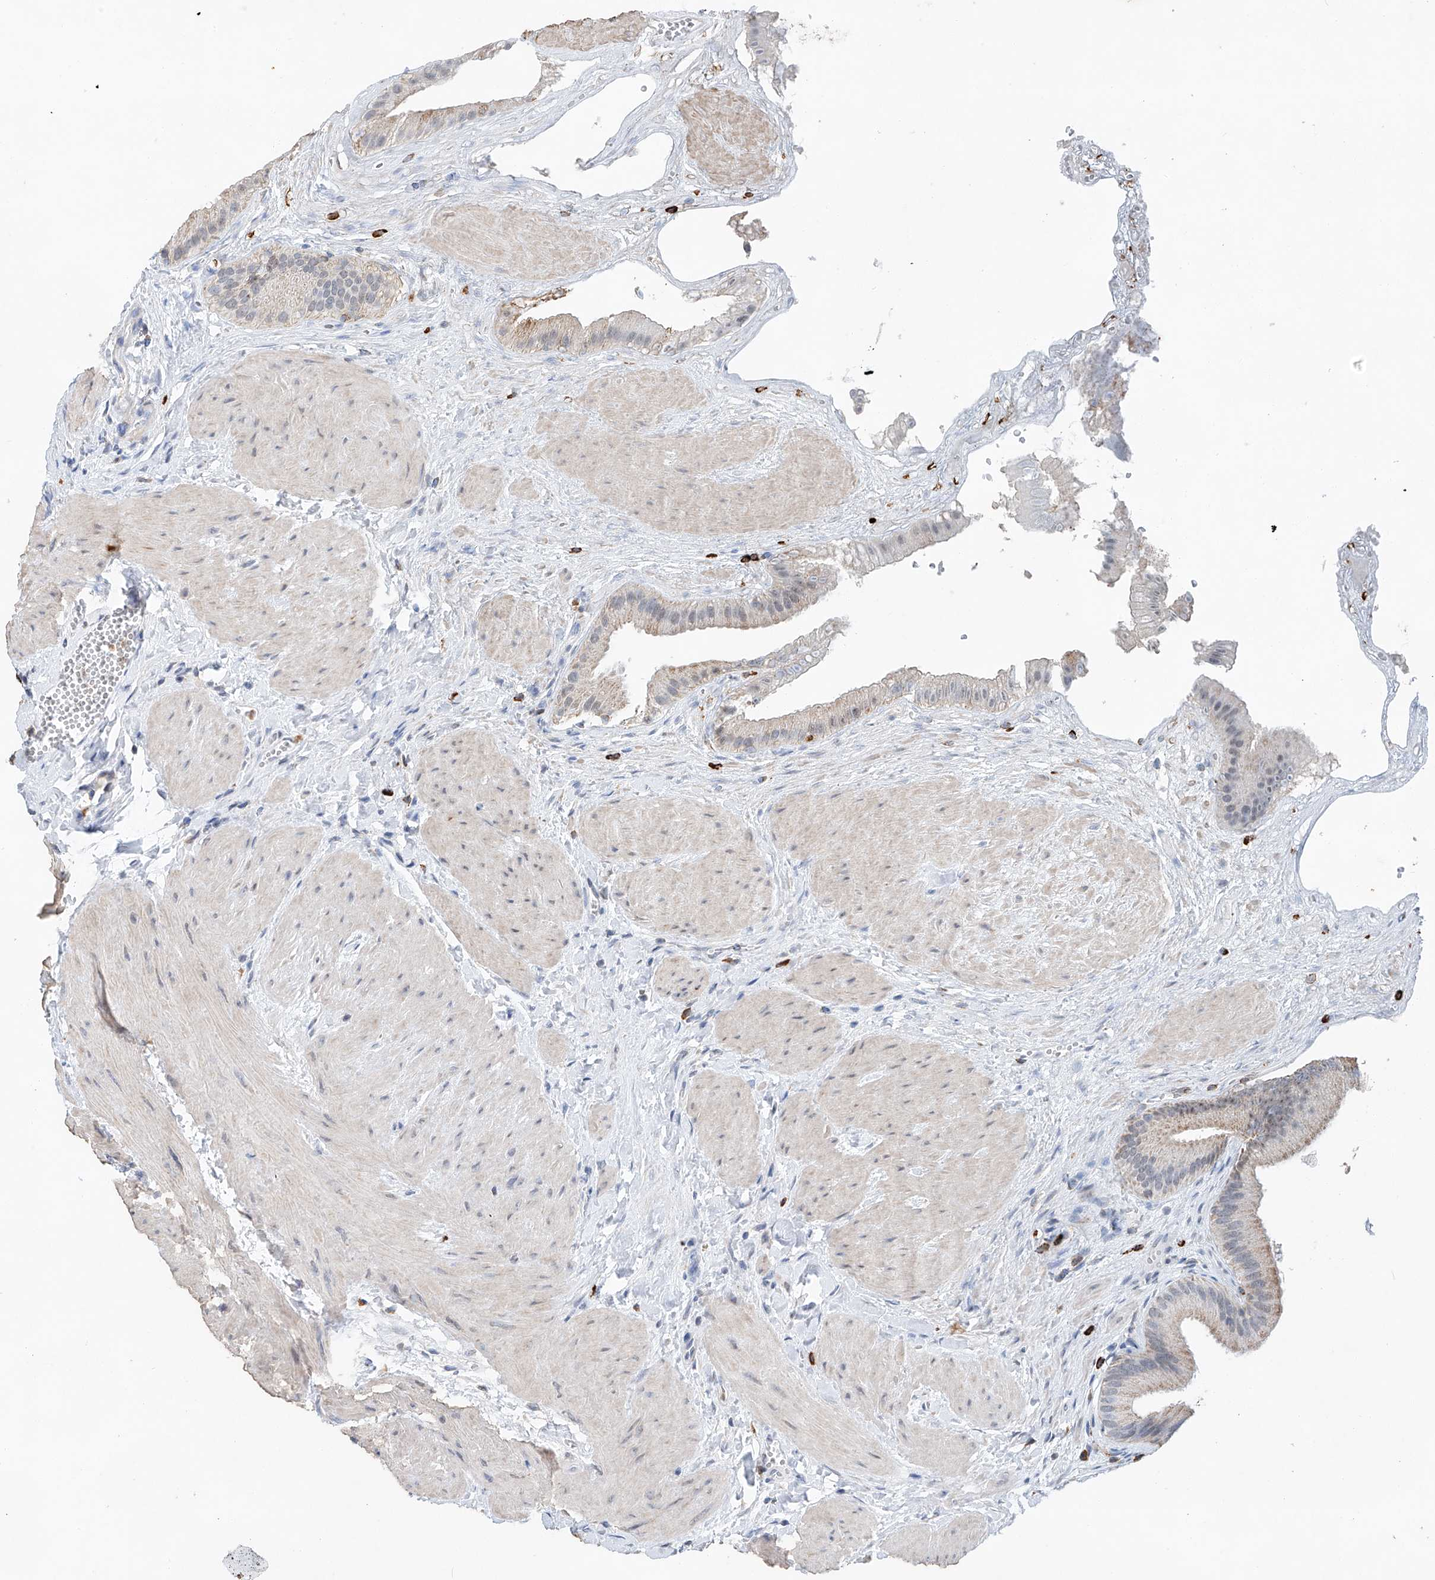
{"staining": {"intensity": "moderate", "quantity": "<25%", "location": "cytoplasmic/membranous"}, "tissue": "gallbladder", "cell_type": "Glandular cells", "image_type": "normal", "snomed": [{"axis": "morphology", "description": "Normal tissue, NOS"}, {"axis": "topography", "description": "Gallbladder"}], "caption": "A low amount of moderate cytoplasmic/membranous expression is identified in about <25% of glandular cells in normal gallbladder. The protein is shown in brown color, while the nuclei are stained blue.", "gene": "KLF15", "patient": {"sex": "male", "age": 55}}